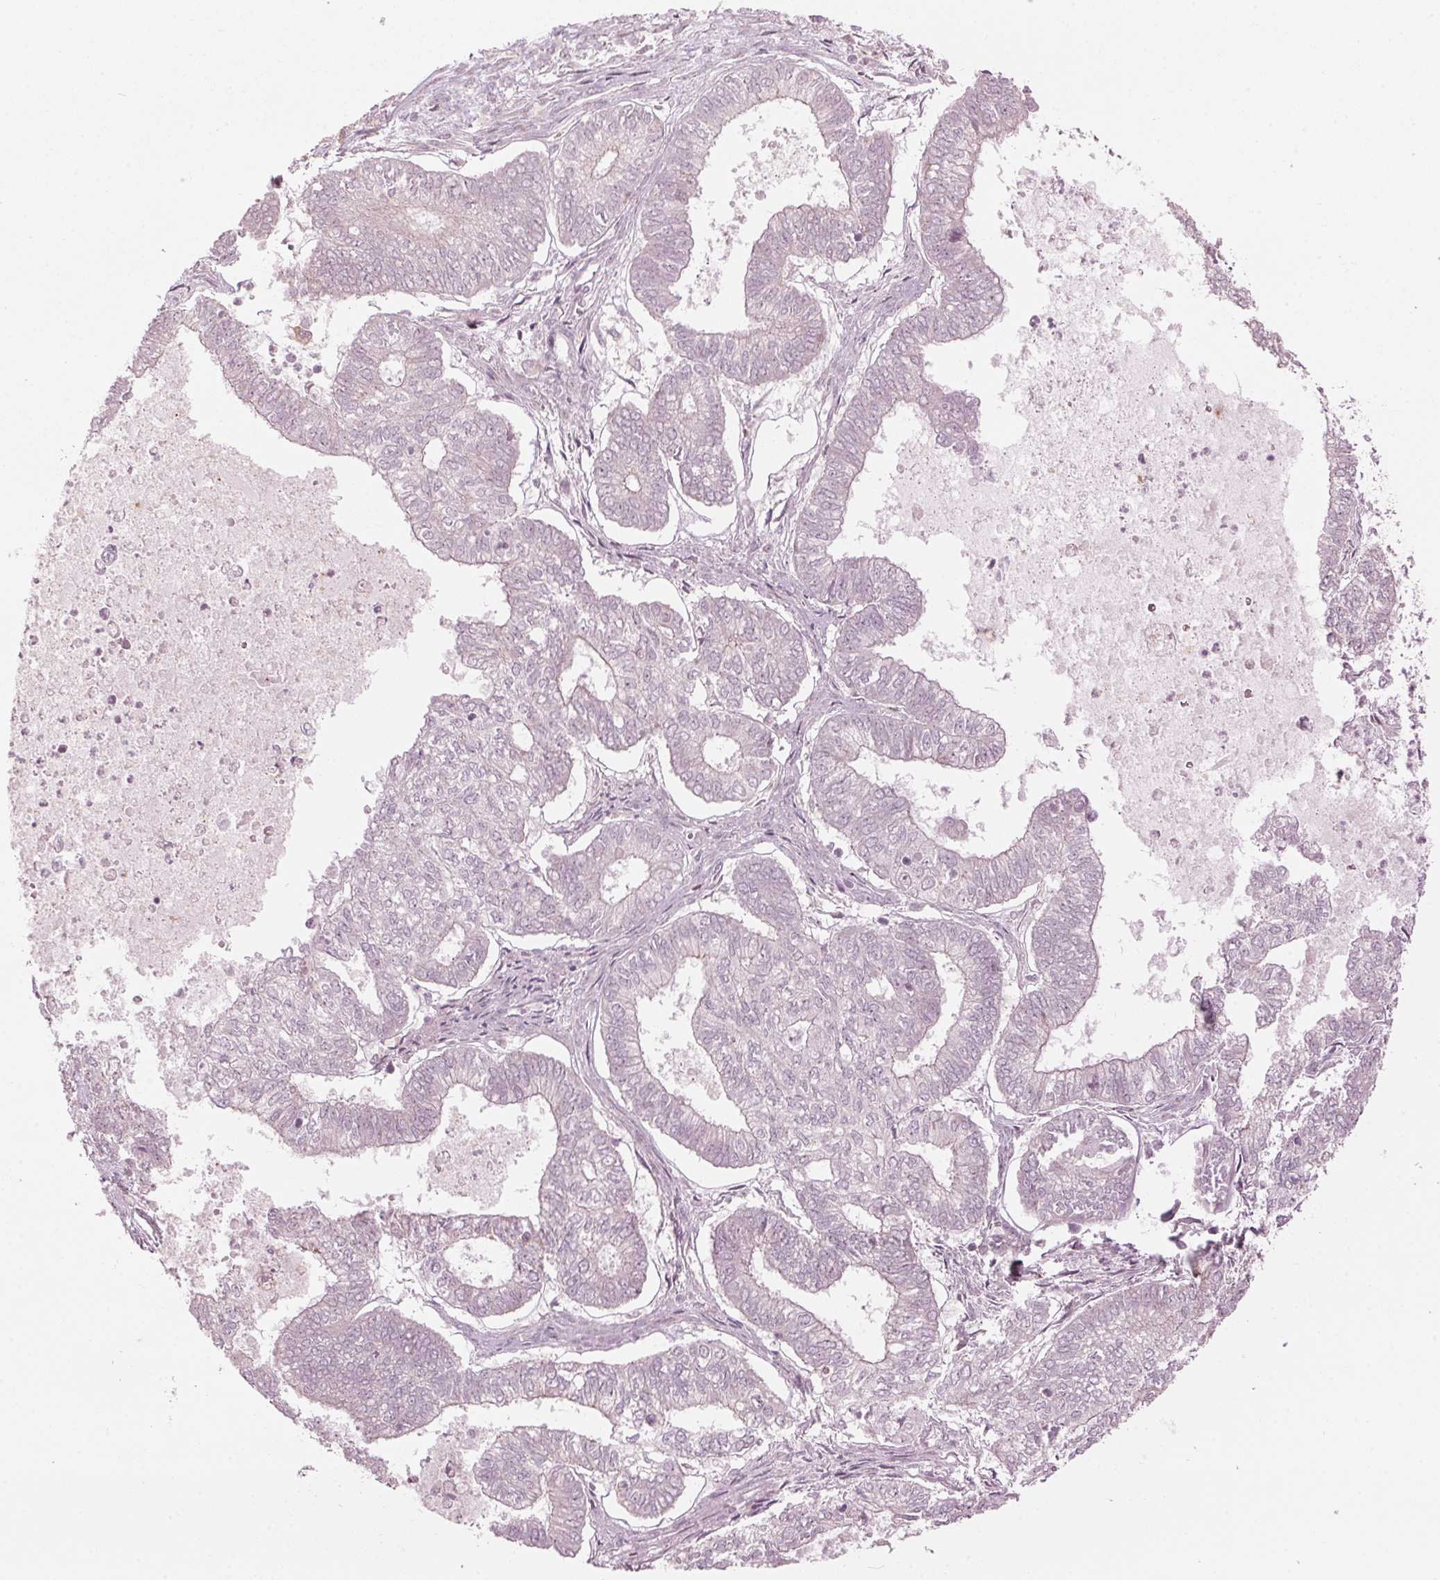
{"staining": {"intensity": "negative", "quantity": "none", "location": "none"}, "tissue": "ovarian cancer", "cell_type": "Tumor cells", "image_type": "cancer", "snomed": [{"axis": "morphology", "description": "Carcinoma, endometroid"}, {"axis": "topography", "description": "Ovary"}], "caption": "Immunohistochemistry of human ovarian cancer (endometroid carcinoma) shows no positivity in tumor cells.", "gene": "TMED6", "patient": {"sex": "female", "age": 64}}